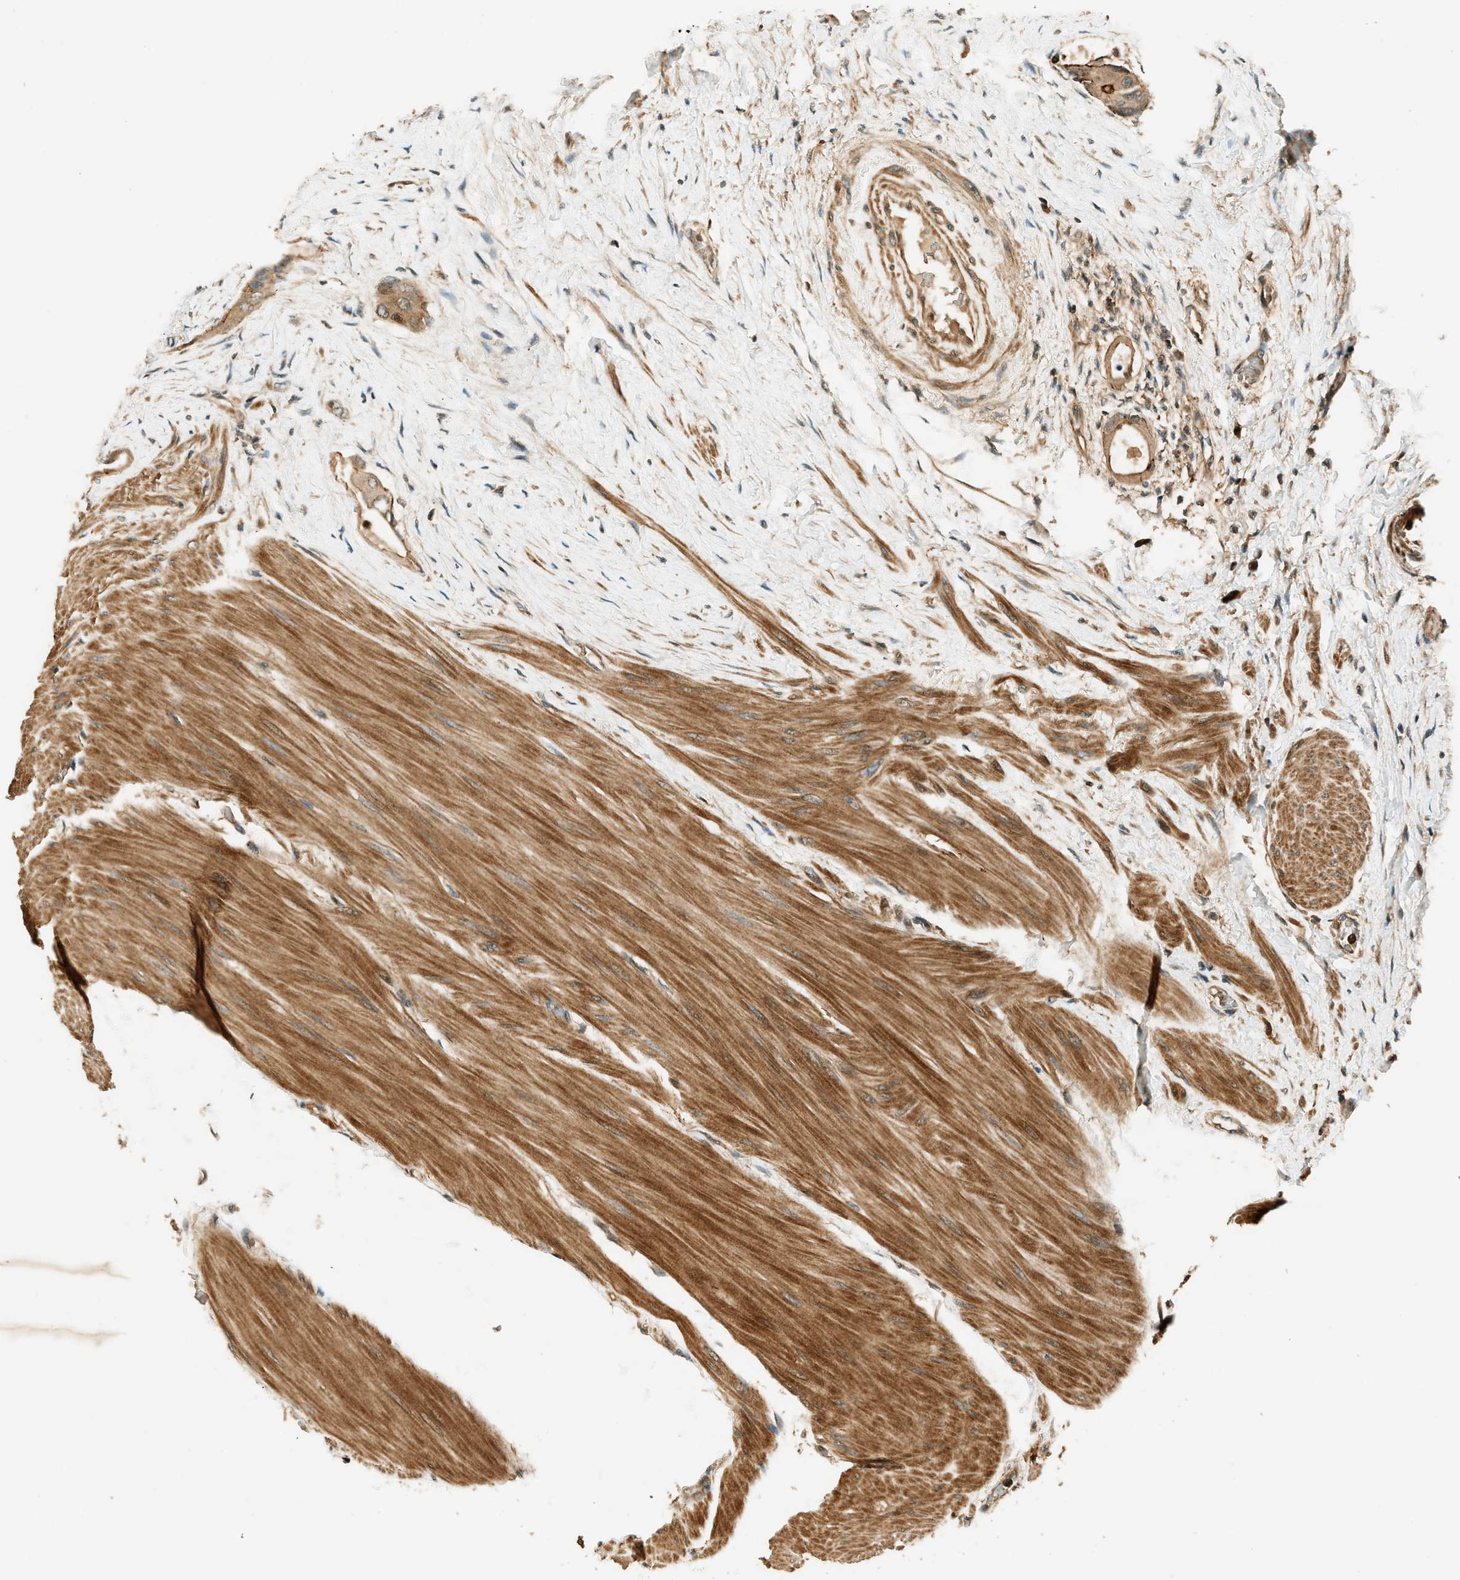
{"staining": {"intensity": "moderate", "quantity": ">75%", "location": "cytoplasmic/membranous"}, "tissue": "colorectal cancer", "cell_type": "Tumor cells", "image_type": "cancer", "snomed": [{"axis": "morphology", "description": "Adenocarcinoma, NOS"}, {"axis": "topography", "description": "Rectum"}], "caption": "Colorectal adenocarcinoma stained with a brown dye displays moderate cytoplasmic/membranous positive expression in approximately >75% of tumor cells.", "gene": "ARHGEF11", "patient": {"sex": "male", "age": 51}}